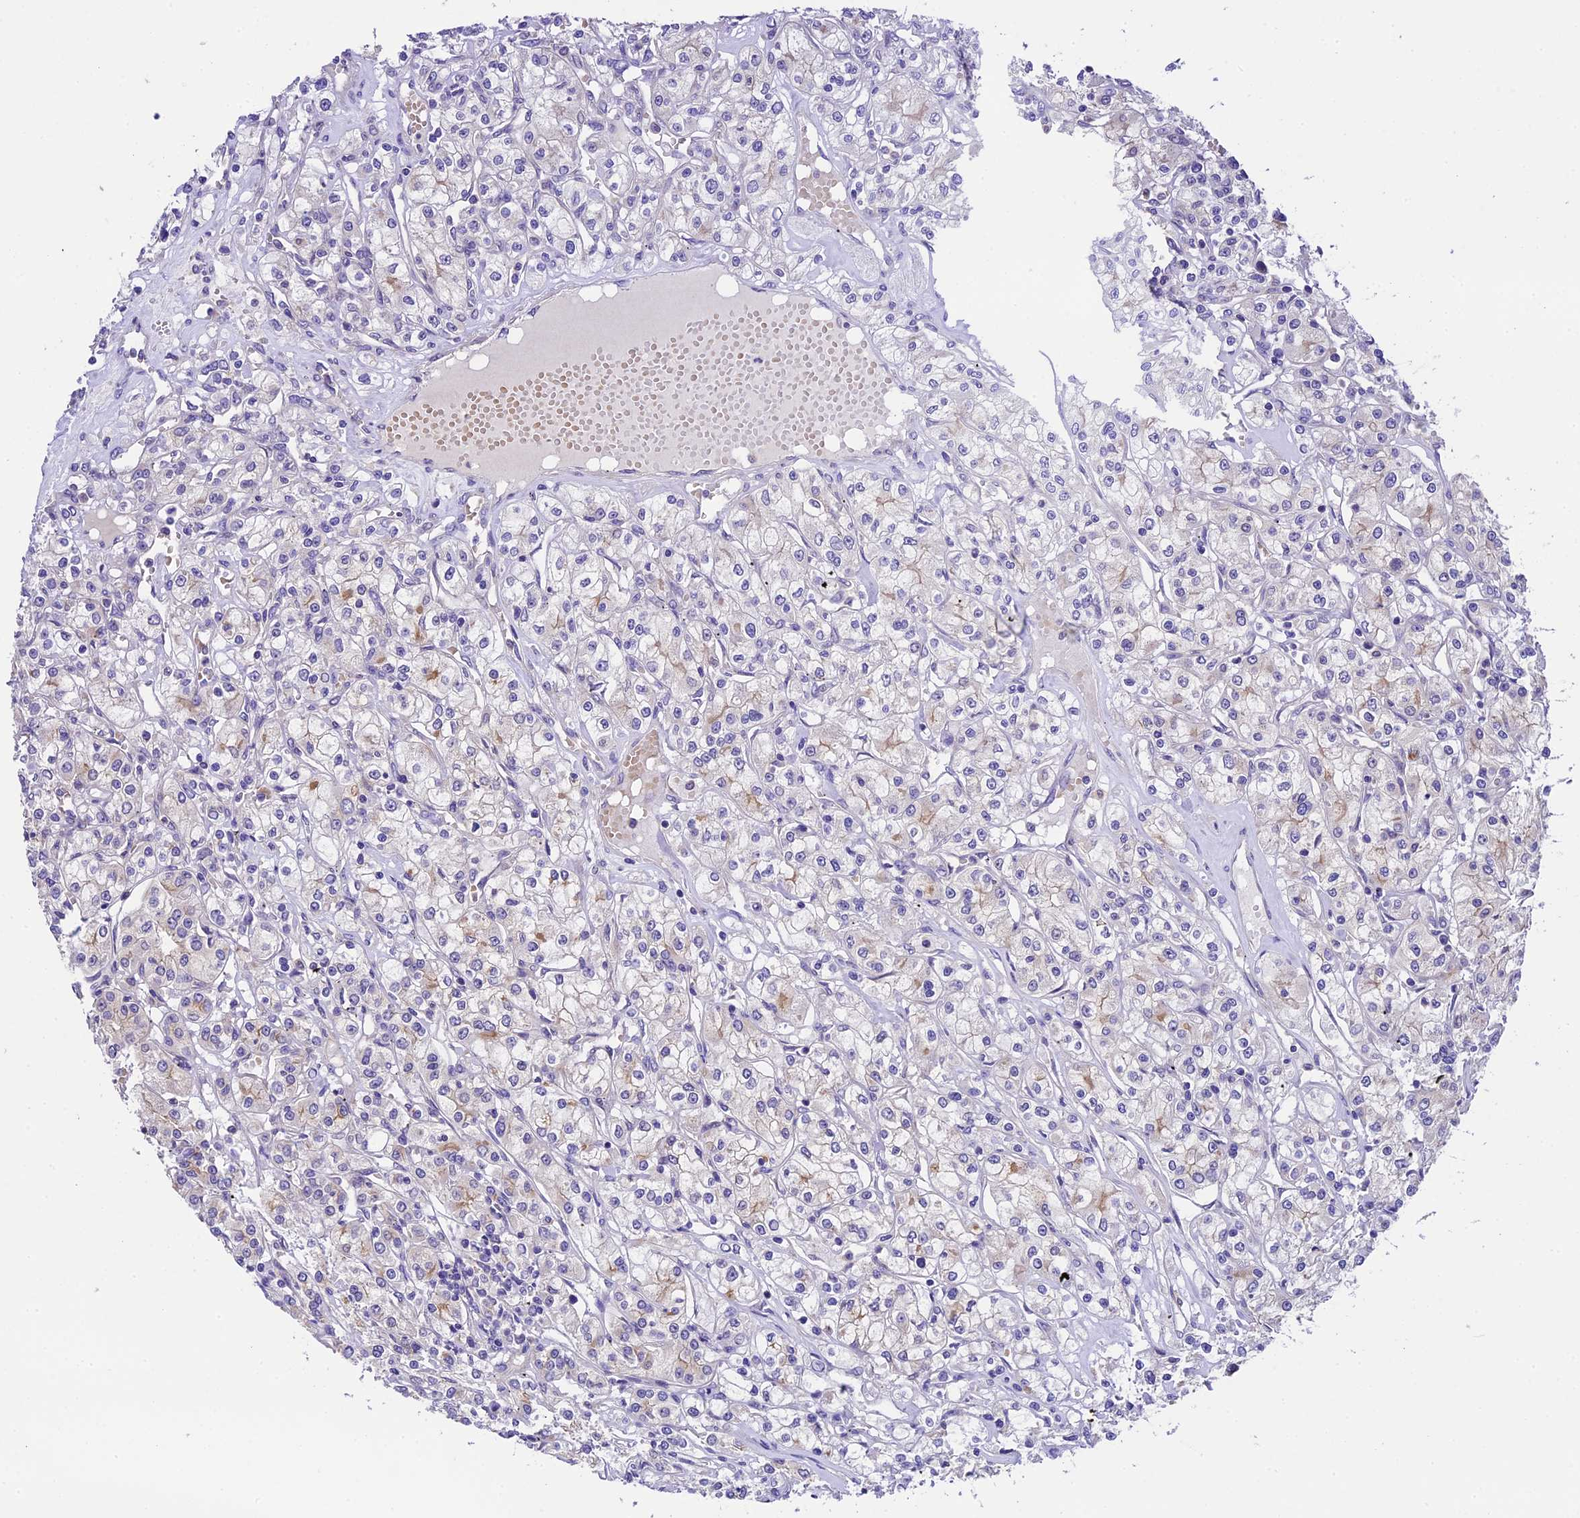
{"staining": {"intensity": "negative", "quantity": "none", "location": "none"}, "tissue": "renal cancer", "cell_type": "Tumor cells", "image_type": "cancer", "snomed": [{"axis": "morphology", "description": "Adenocarcinoma, NOS"}, {"axis": "topography", "description": "Kidney"}], "caption": "Protein analysis of renal adenocarcinoma demonstrates no significant expression in tumor cells. Brightfield microscopy of IHC stained with DAB (3,3'-diaminobenzidine) (brown) and hematoxylin (blue), captured at high magnification.", "gene": "DGKH", "patient": {"sex": "female", "age": 59}}